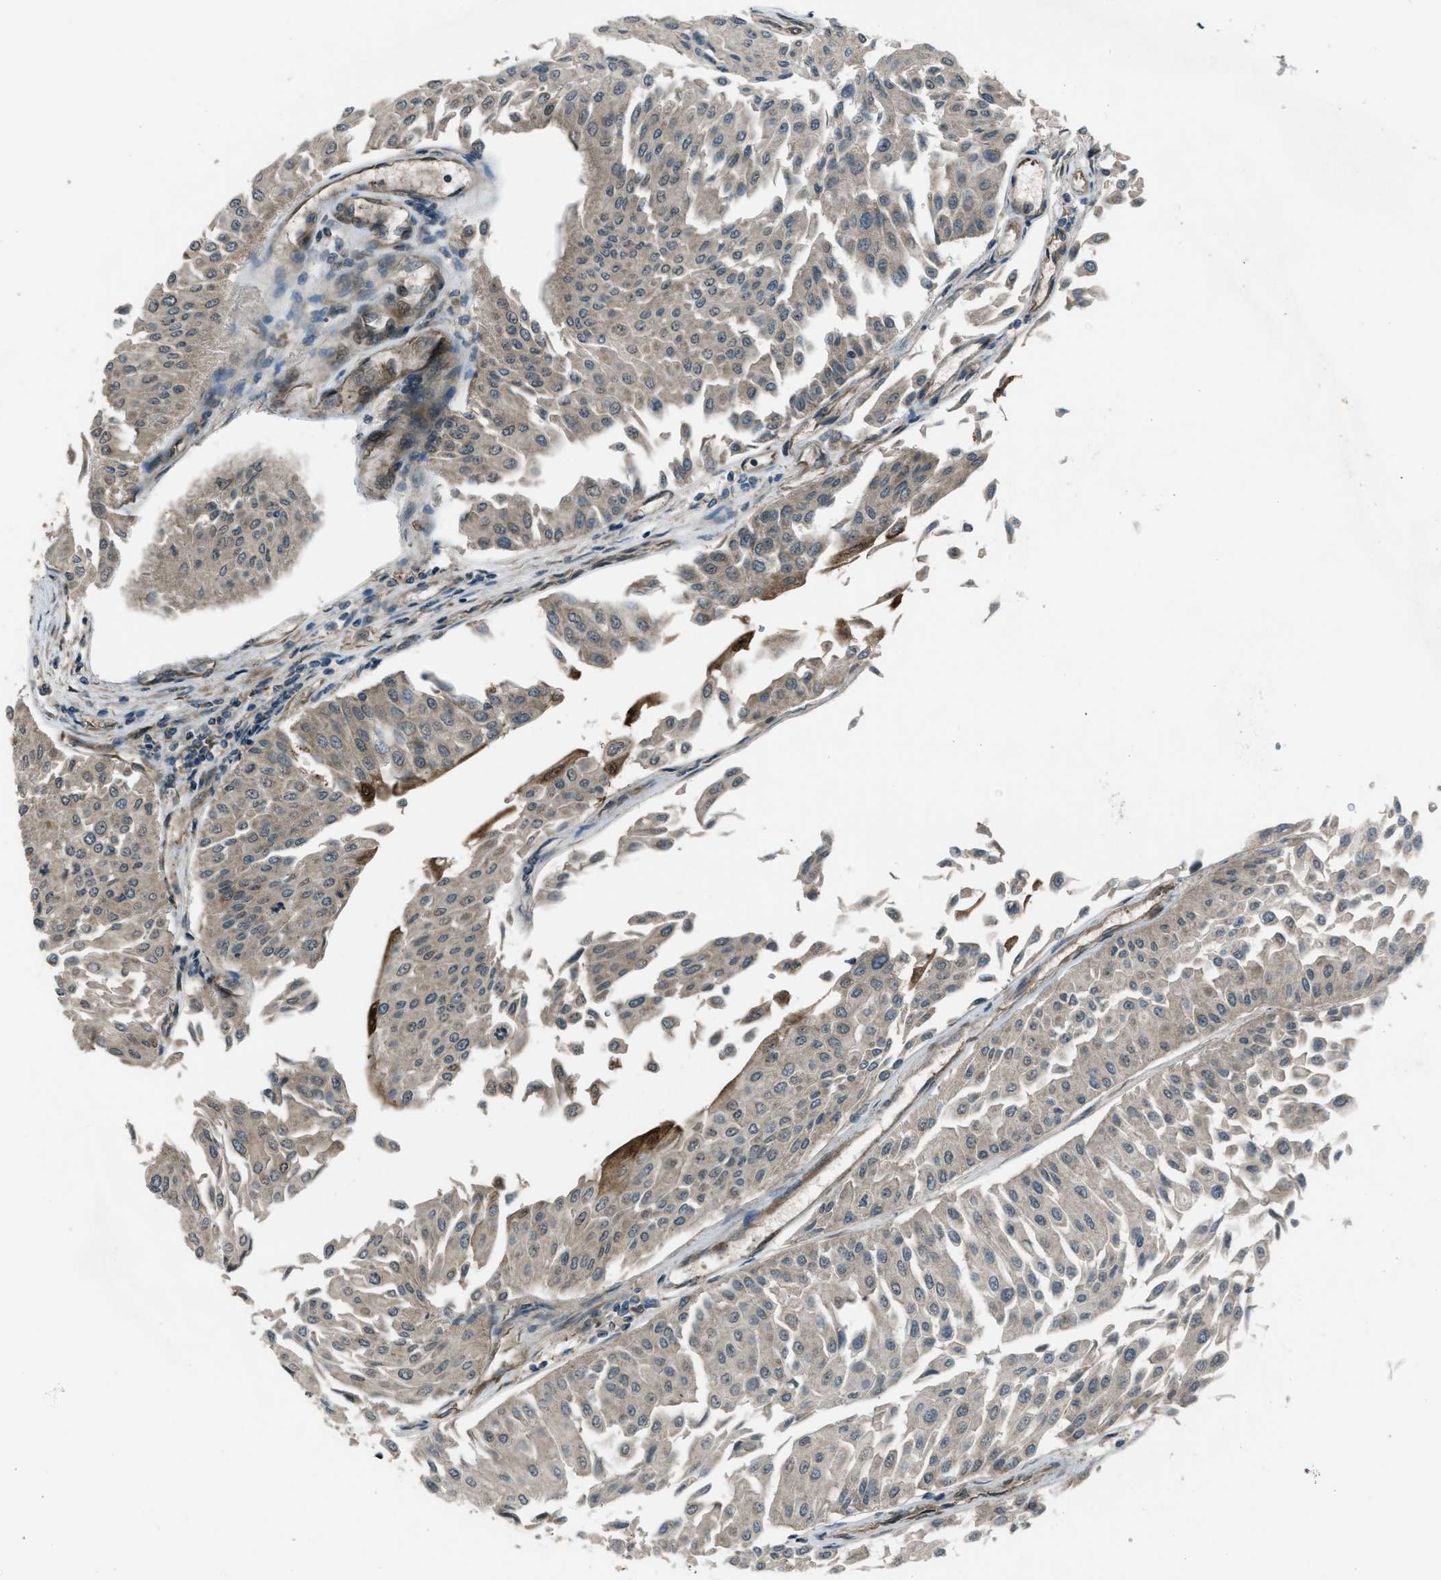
{"staining": {"intensity": "weak", "quantity": "25%-75%", "location": "cytoplasmic/membranous"}, "tissue": "urothelial cancer", "cell_type": "Tumor cells", "image_type": "cancer", "snomed": [{"axis": "morphology", "description": "Urothelial carcinoma, Low grade"}, {"axis": "topography", "description": "Urinary bladder"}], "caption": "Protein expression analysis of human urothelial carcinoma (low-grade) reveals weak cytoplasmic/membranous expression in approximately 25%-75% of tumor cells.", "gene": "ASAP2", "patient": {"sex": "male", "age": 67}}